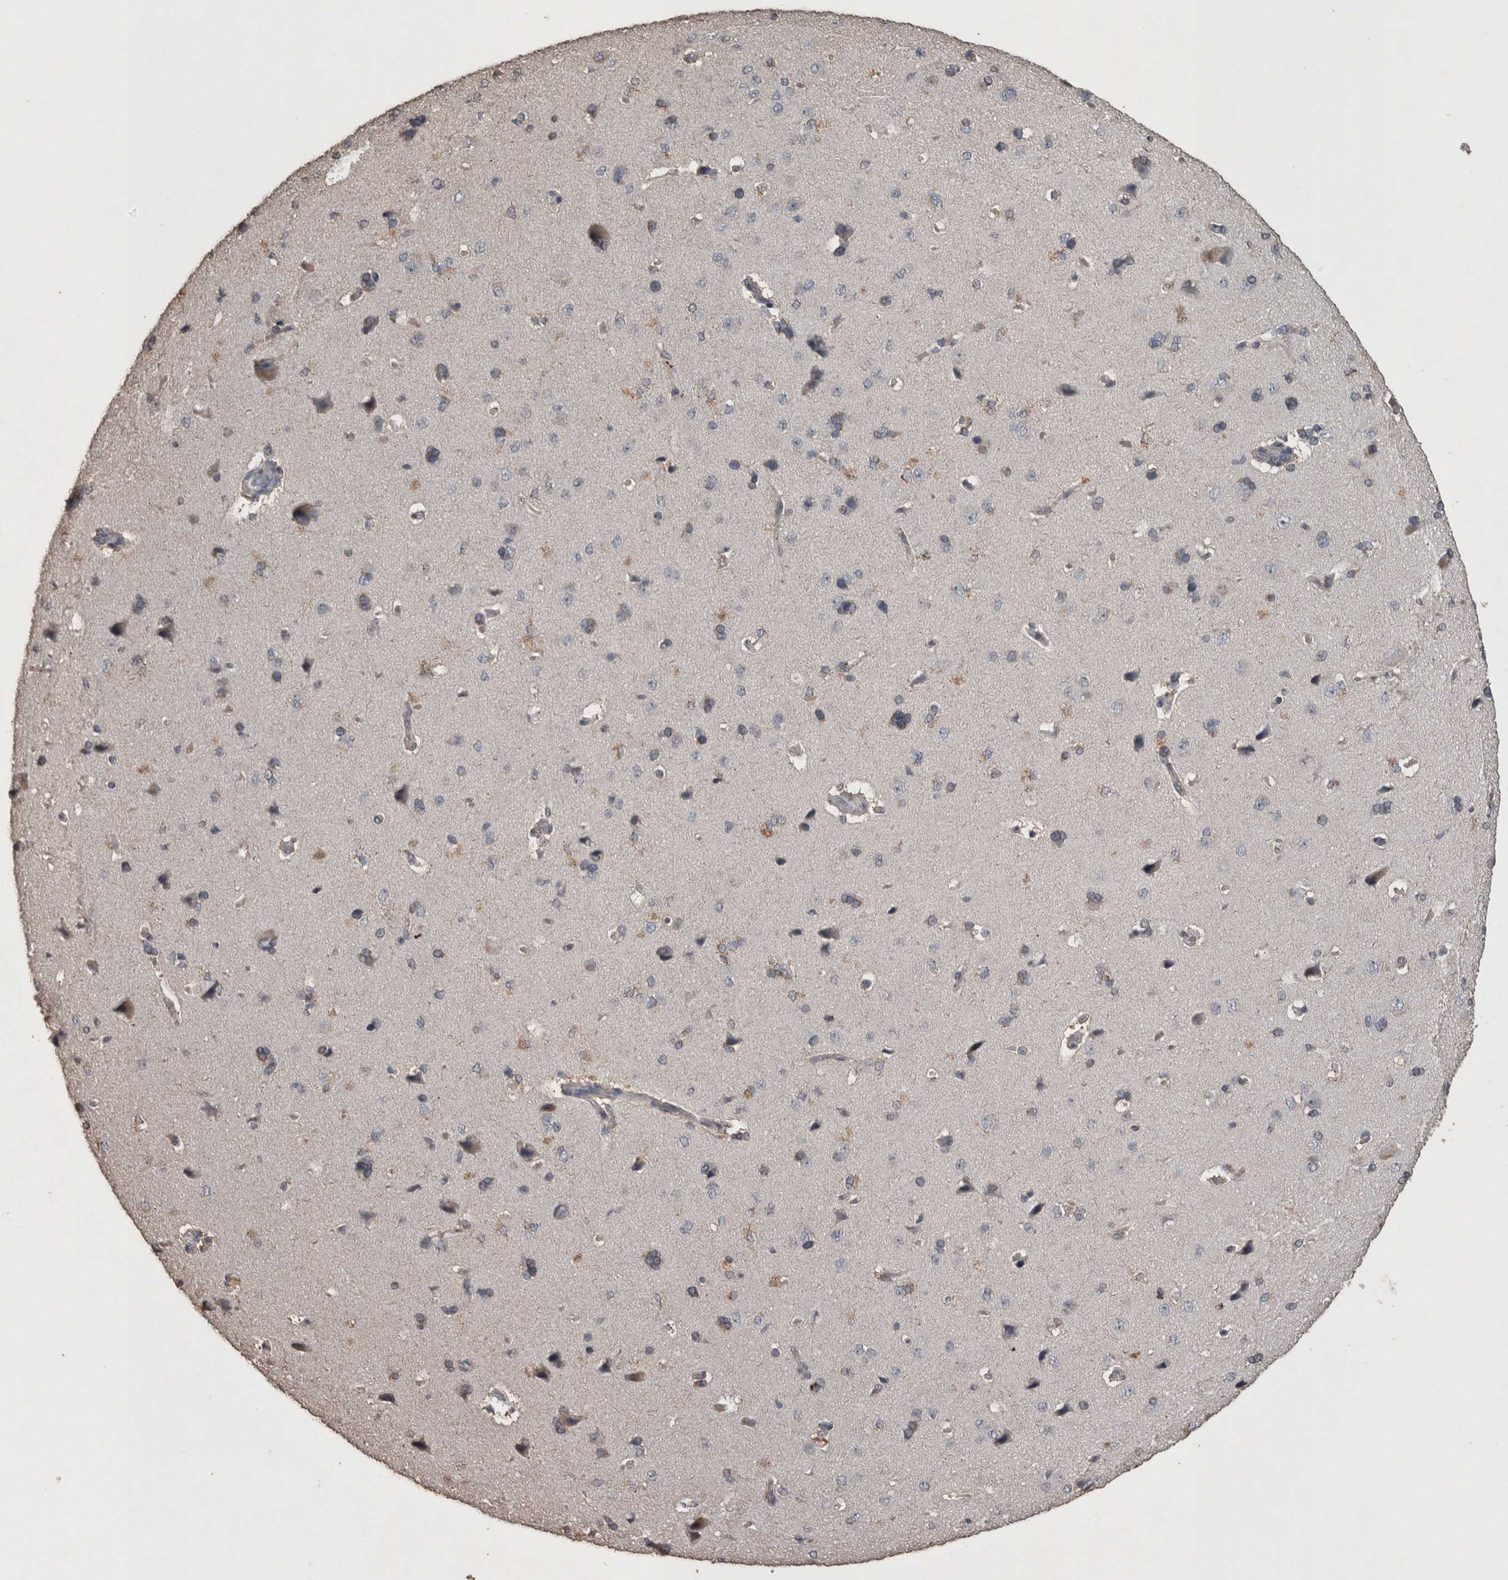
{"staining": {"intensity": "weak", "quantity": "25%-75%", "location": "cytoplasmic/membranous"}, "tissue": "cerebral cortex", "cell_type": "Endothelial cells", "image_type": "normal", "snomed": [{"axis": "morphology", "description": "Normal tissue, NOS"}, {"axis": "topography", "description": "Cerebral cortex"}], "caption": "Endothelial cells display low levels of weak cytoplasmic/membranous staining in about 25%-75% of cells in normal human cerebral cortex.", "gene": "ACADM", "patient": {"sex": "male", "age": 62}}